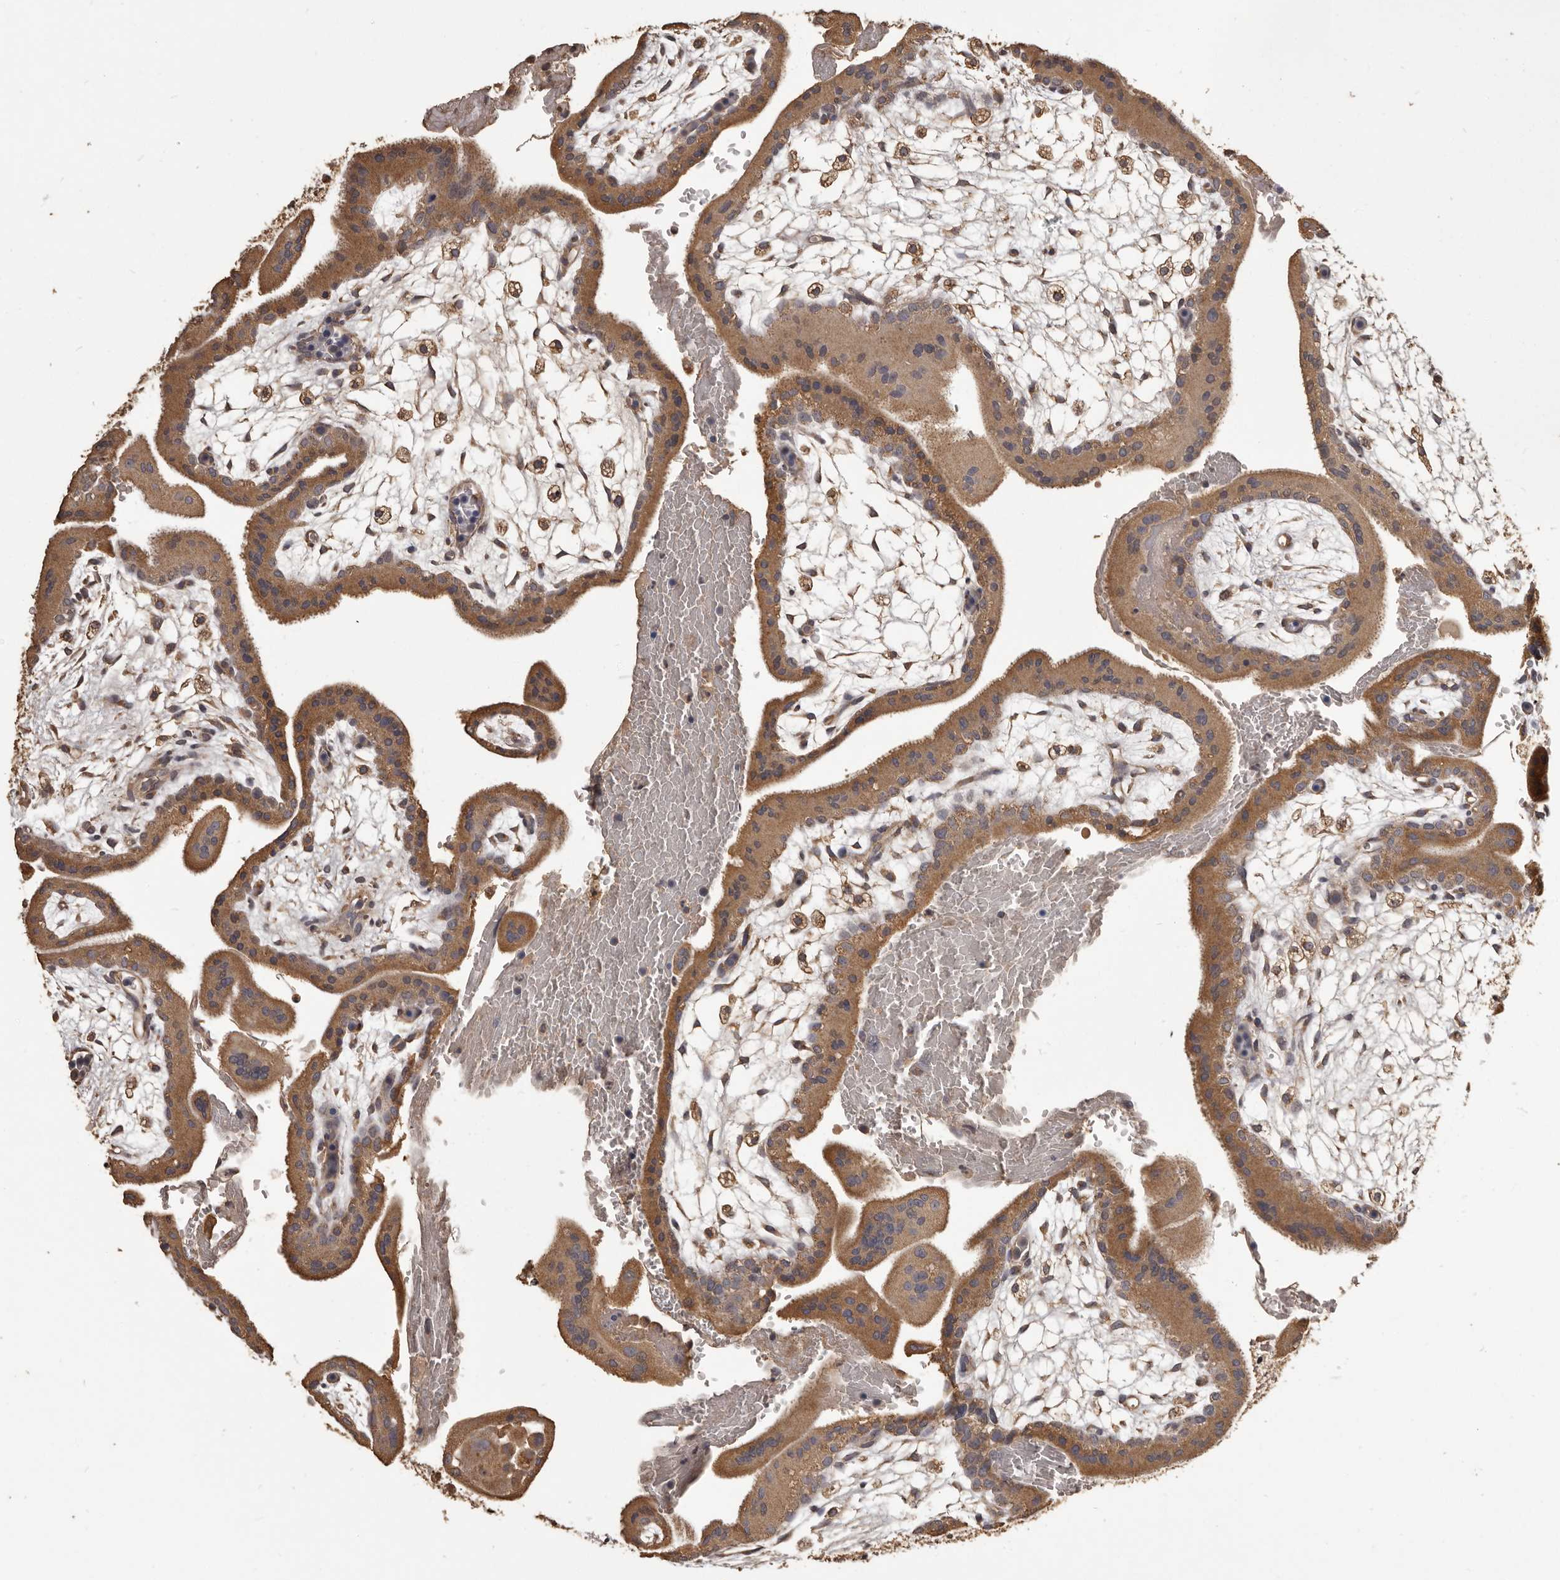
{"staining": {"intensity": "moderate", "quantity": ">75%", "location": "cytoplasmic/membranous"}, "tissue": "placenta", "cell_type": "Trophoblastic cells", "image_type": "normal", "snomed": [{"axis": "morphology", "description": "Normal tissue, NOS"}, {"axis": "topography", "description": "Placenta"}], "caption": "Trophoblastic cells show medium levels of moderate cytoplasmic/membranous expression in approximately >75% of cells in normal human placenta.", "gene": "MGAT5", "patient": {"sex": "female", "age": 35}}